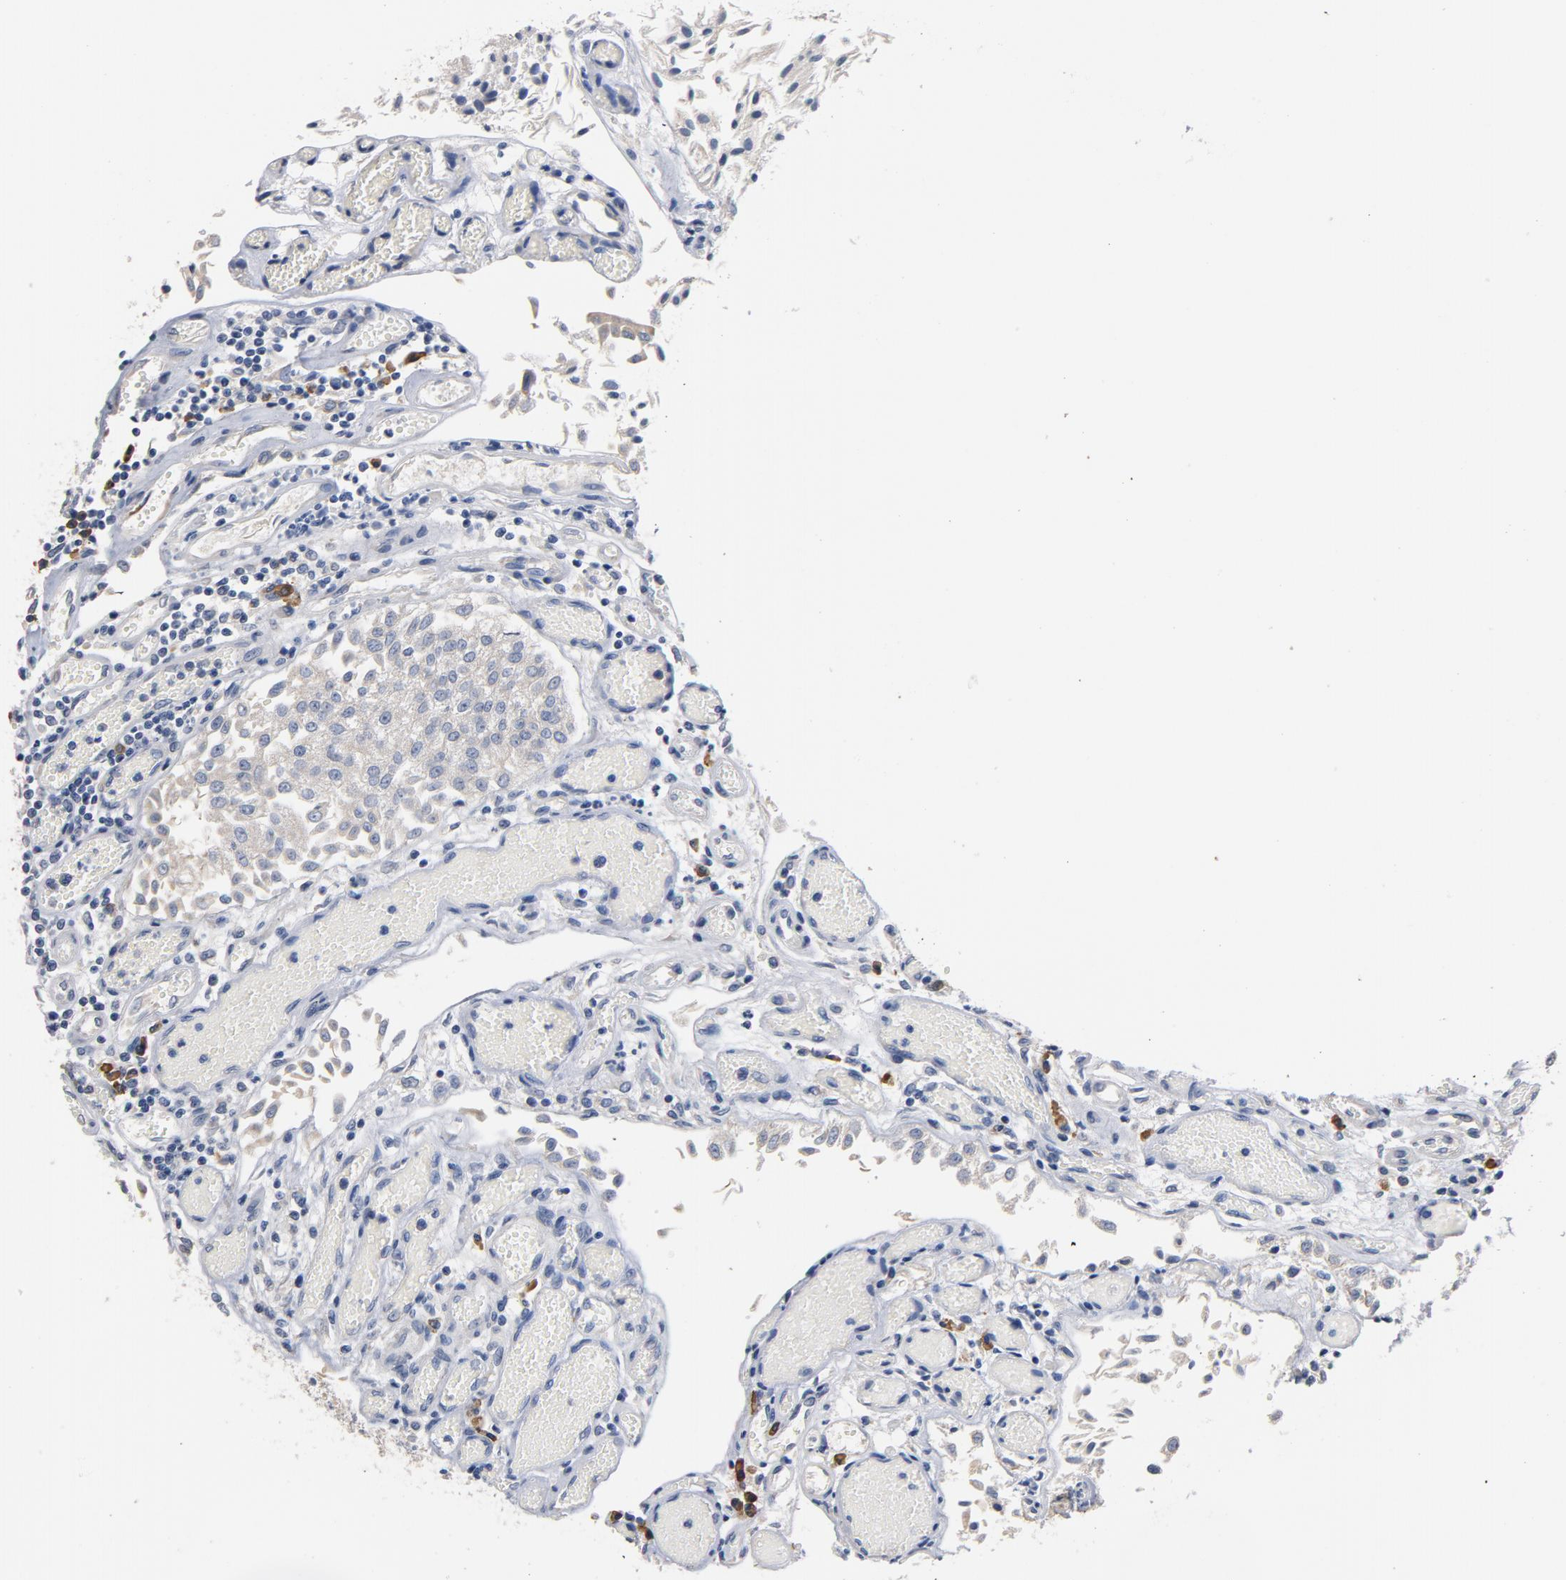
{"staining": {"intensity": "negative", "quantity": "none", "location": "none"}, "tissue": "urothelial cancer", "cell_type": "Tumor cells", "image_type": "cancer", "snomed": [{"axis": "morphology", "description": "Urothelial carcinoma, Low grade"}, {"axis": "topography", "description": "Urinary bladder"}], "caption": "Immunohistochemical staining of human urothelial carcinoma (low-grade) reveals no significant positivity in tumor cells. (DAB (3,3'-diaminobenzidine) immunohistochemistry visualized using brightfield microscopy, high magnification).", "gene": "TLR4", "patient": {"sex": "male", "age": 86}}